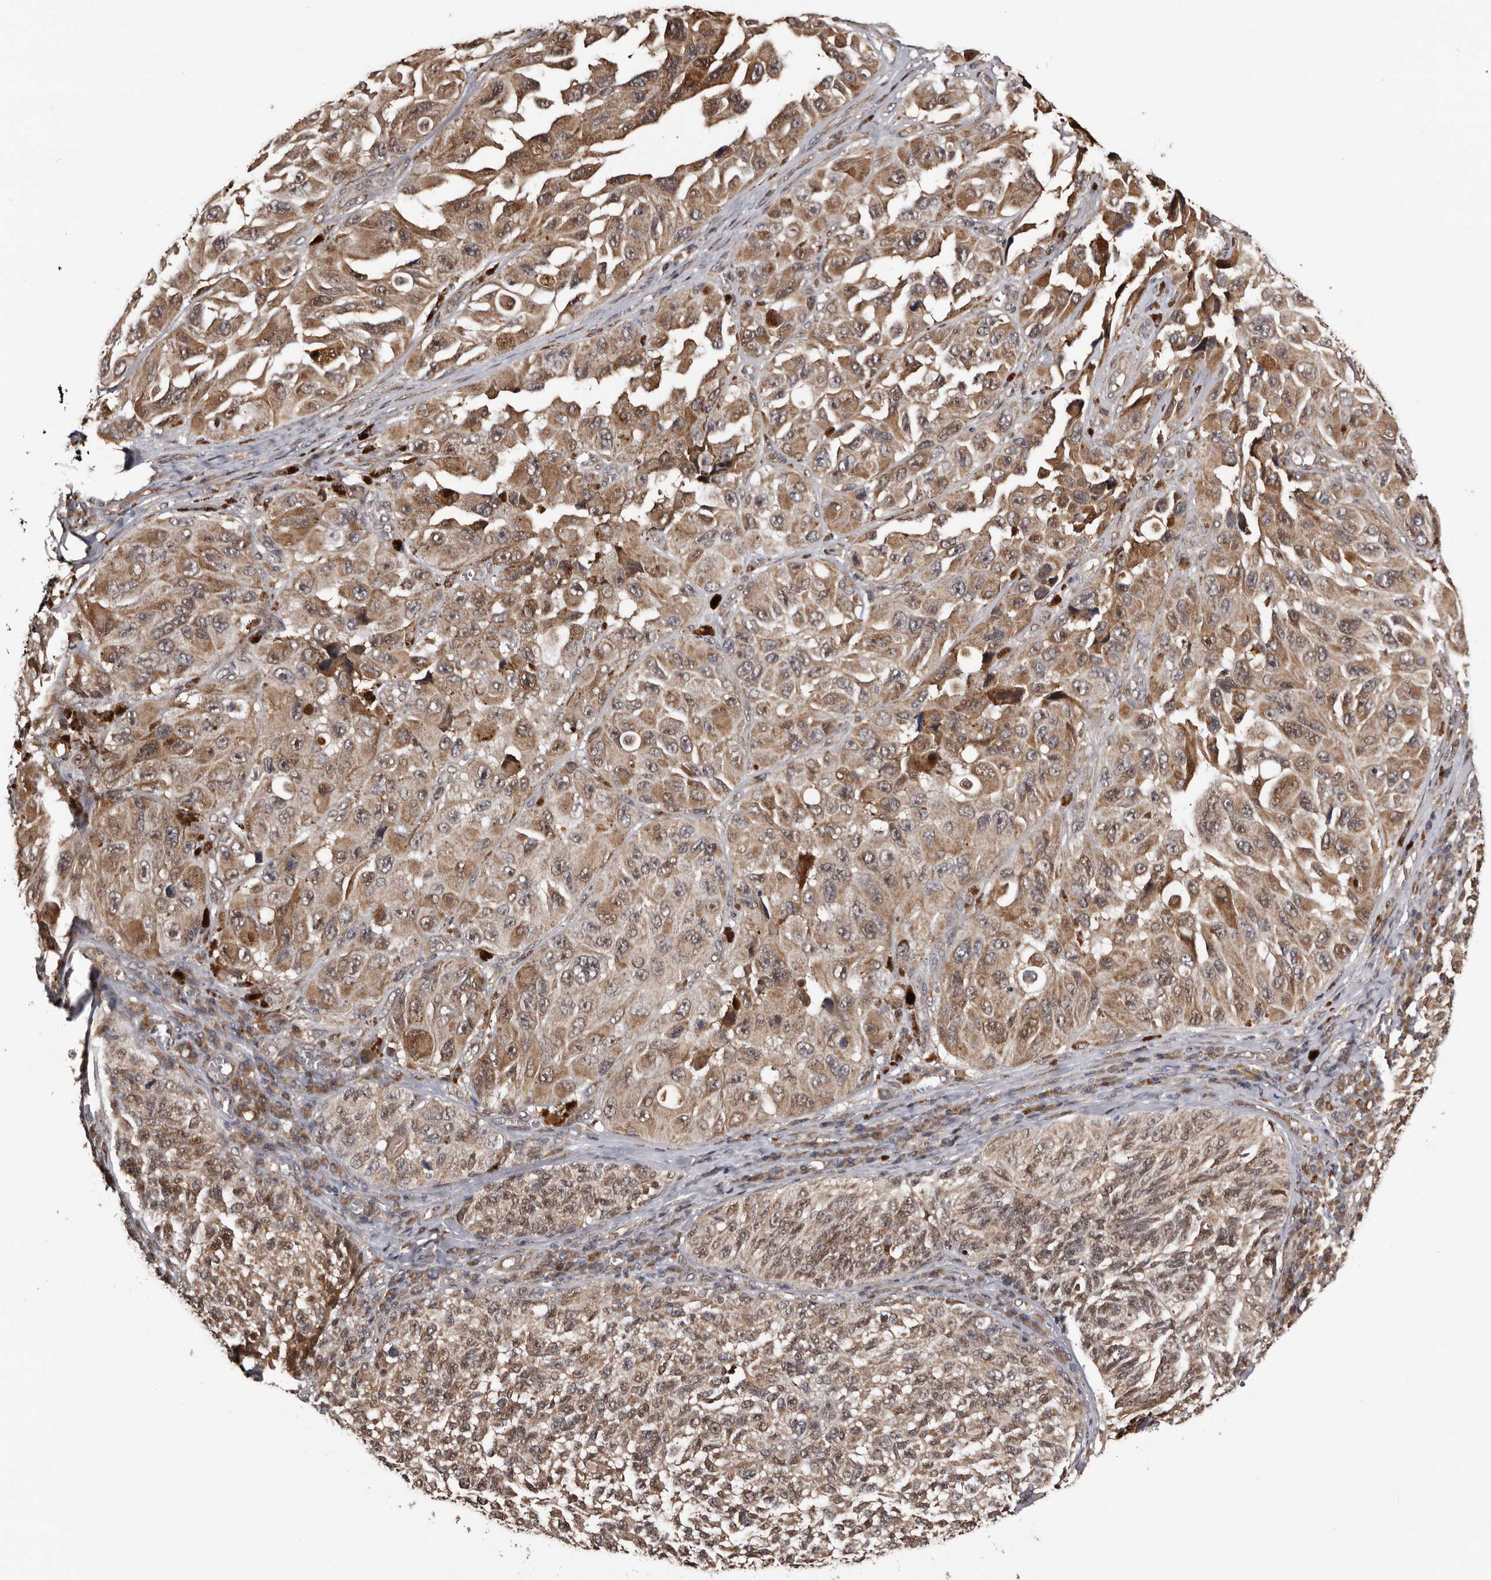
{"staining": {"intensity": "moderate", "quantity": ">75%", "location": "cytoplasmic/membranous"}, "tissue": "melanoma", "cell_type": "Tumor cells", "image_type": "cancer", "snomed": [{"axis": "morphology", "description": "Malignant melanoma, NOS"}, {"axis": "topography", "description": "Skin"}], "caption": "Human melanoma stained for a protein (brown) shows moderate cytoplasmic/membranous positive staining in approximately >75% of tumor cells.", "gene": "SERTAD4", "patient": {"sex": "female", "age": 73}}